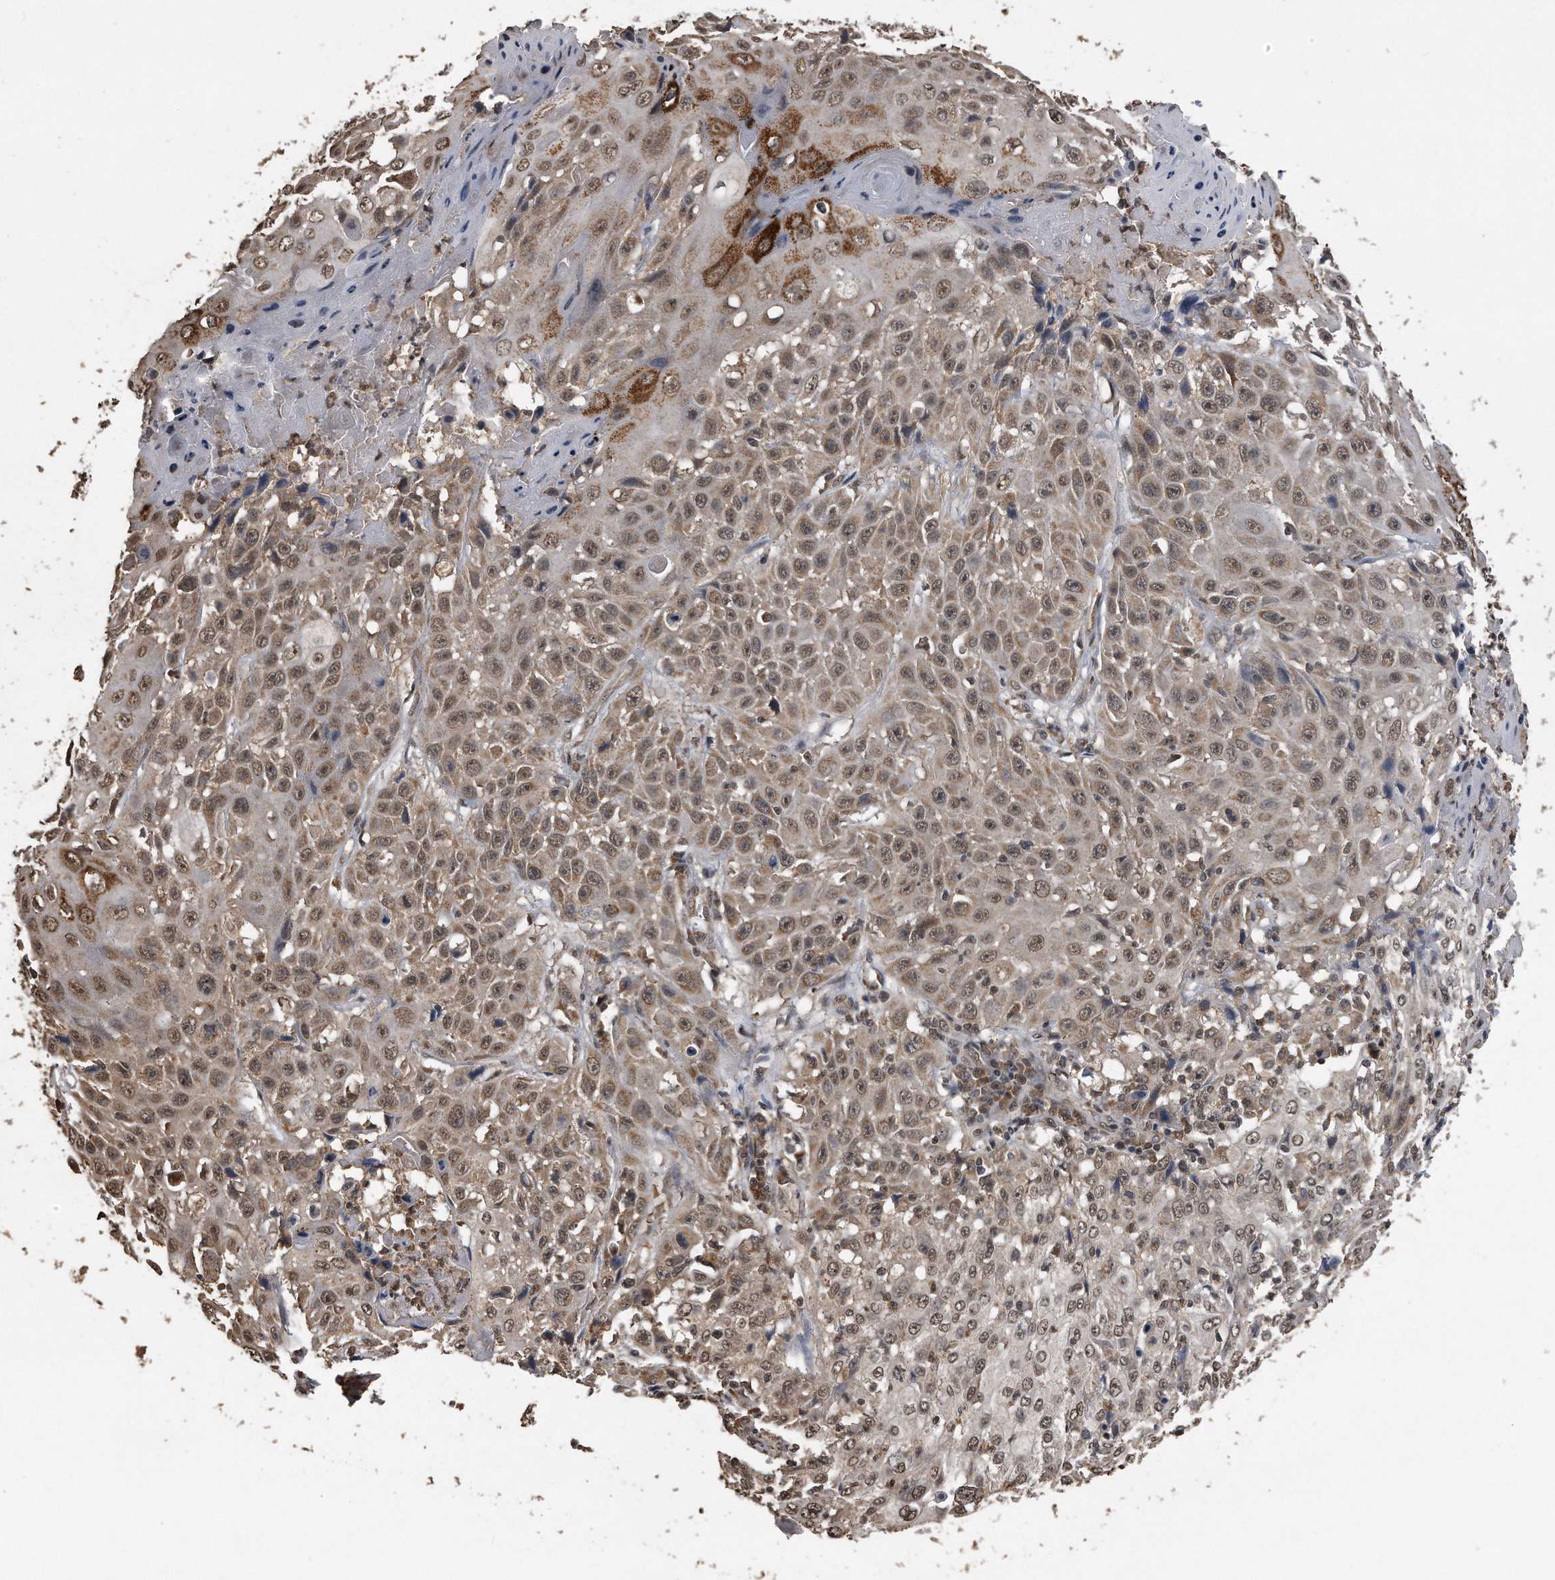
{"staining": {"intensity": "moderate", "quantity": ">75%", "location": "nuclear"}, "tissue": "cervical cancer", "cell_type": "Tumor cells", "image_type": "cancer", "snomed": [{"axis": "morphology", "description": "Squamous cell carcinoma, NOS"}, {"axis": "topography", "description": "Cervix"}], "caption": "Approximately >75% of tumor cells in cervical squamous cell carcinoma display moderate nuclear protein staining as visualized by brown immunohistochemical staining.", "gene": "CRYZL1", "patient": {"sex": "female", "age": 39}}